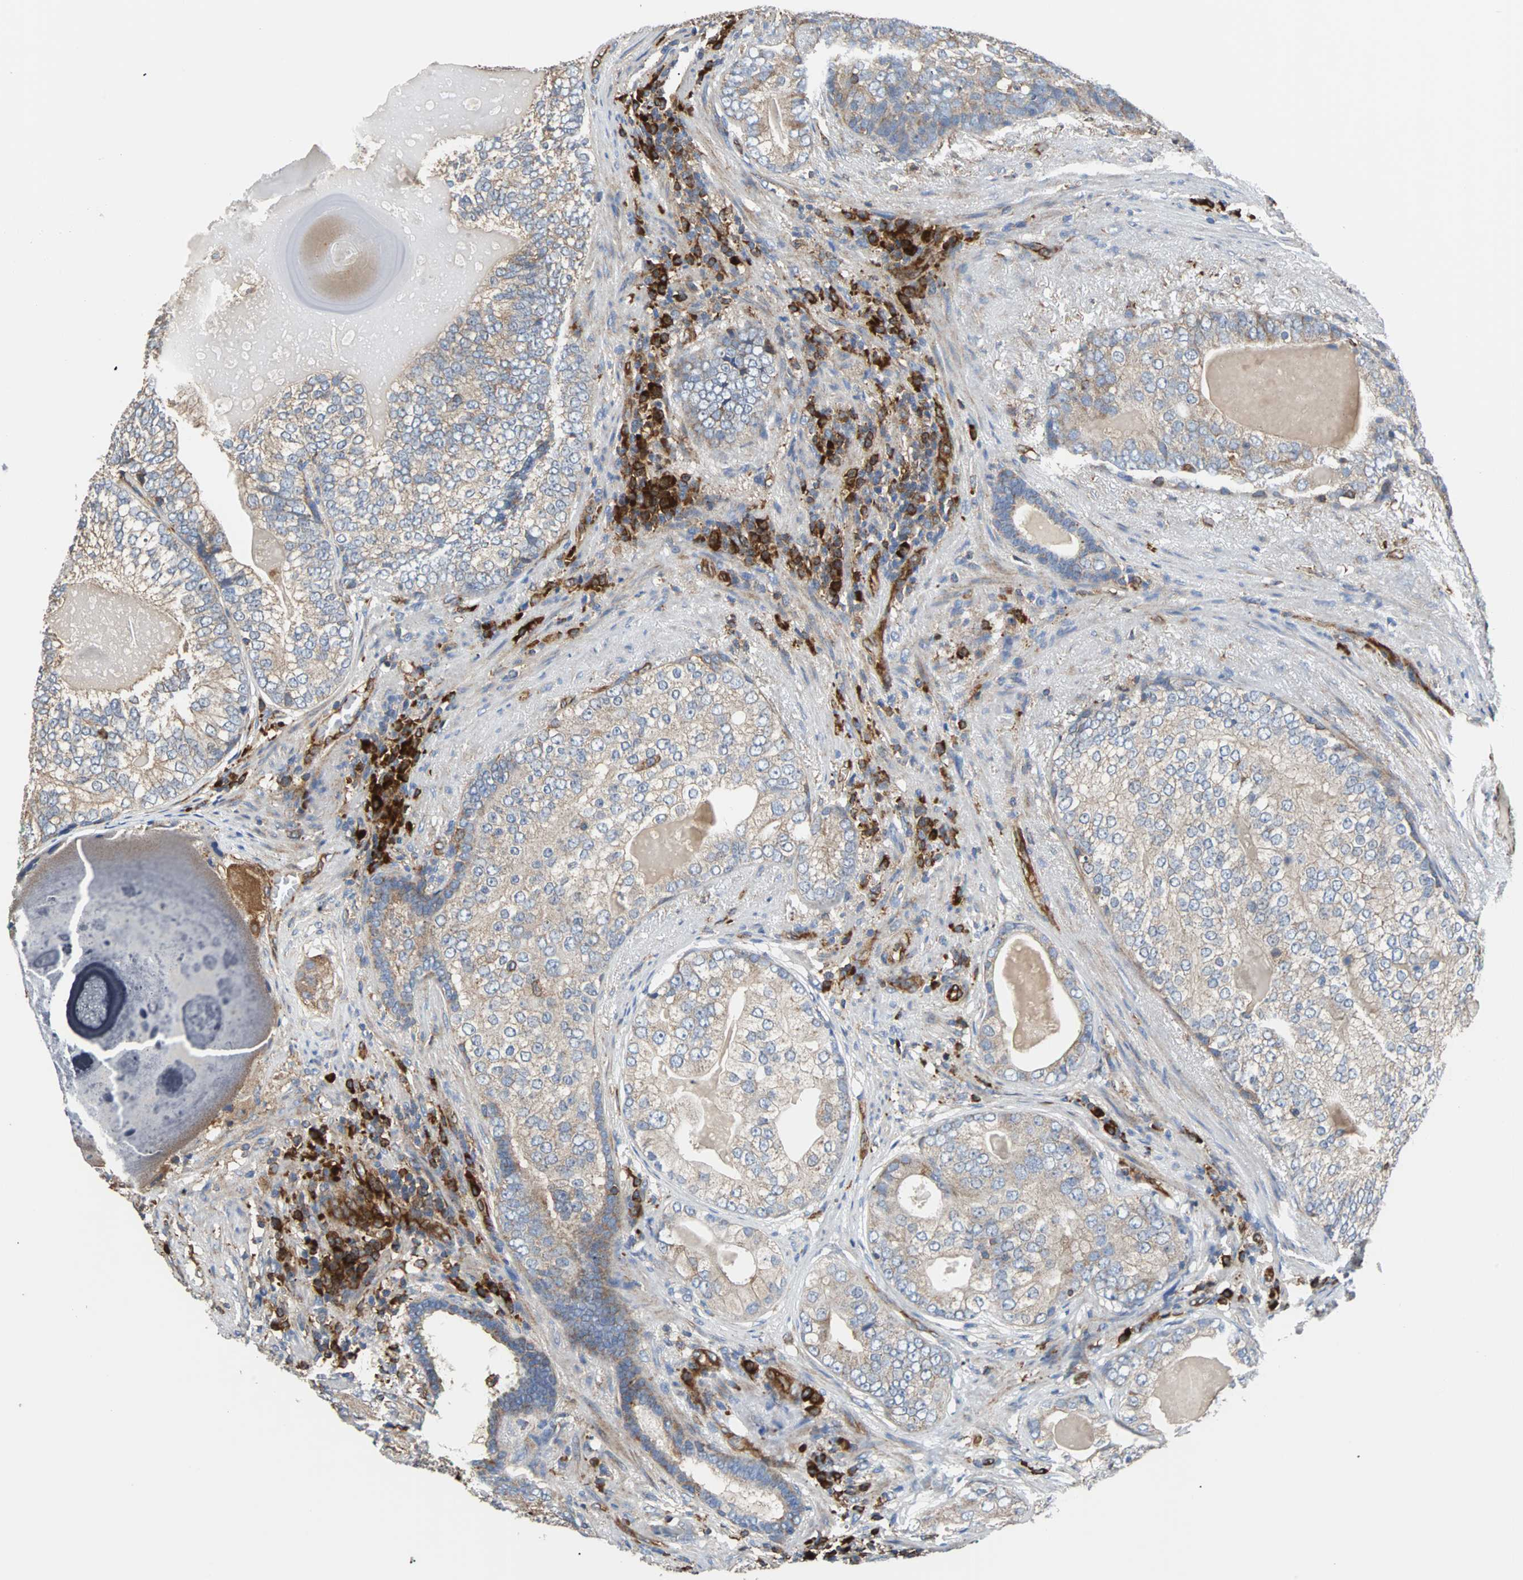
{"staining": {"intensity": "weak", "quantity": ">75%", "location": "cytoplasmic/membranous"}, "tissue": "prostate cancer", "cell_type": "Tumor cells", "image_type": "cancer", "snomed": [{"axis": "morphology", "description": "Adenocarcinoma, High grade"}, {"axis": "topography", "description": "Prostate"}], "caption": "Immunohistochemistry (IHC) staining of prostate cancer (adenocarcinoma (high-grade)), which reveals low levels of weak cytoplasmic/membranous expression in approximately >75% of tumor cells indicating weak cytoplasmic/membranous protein positivity. The staining was performed using DAB (brown) for protein detection and nuclei were counterstained in hematoxylin (blue).", "gene": "PLCG2", "patient": {"sex": "male", "age": 66}}